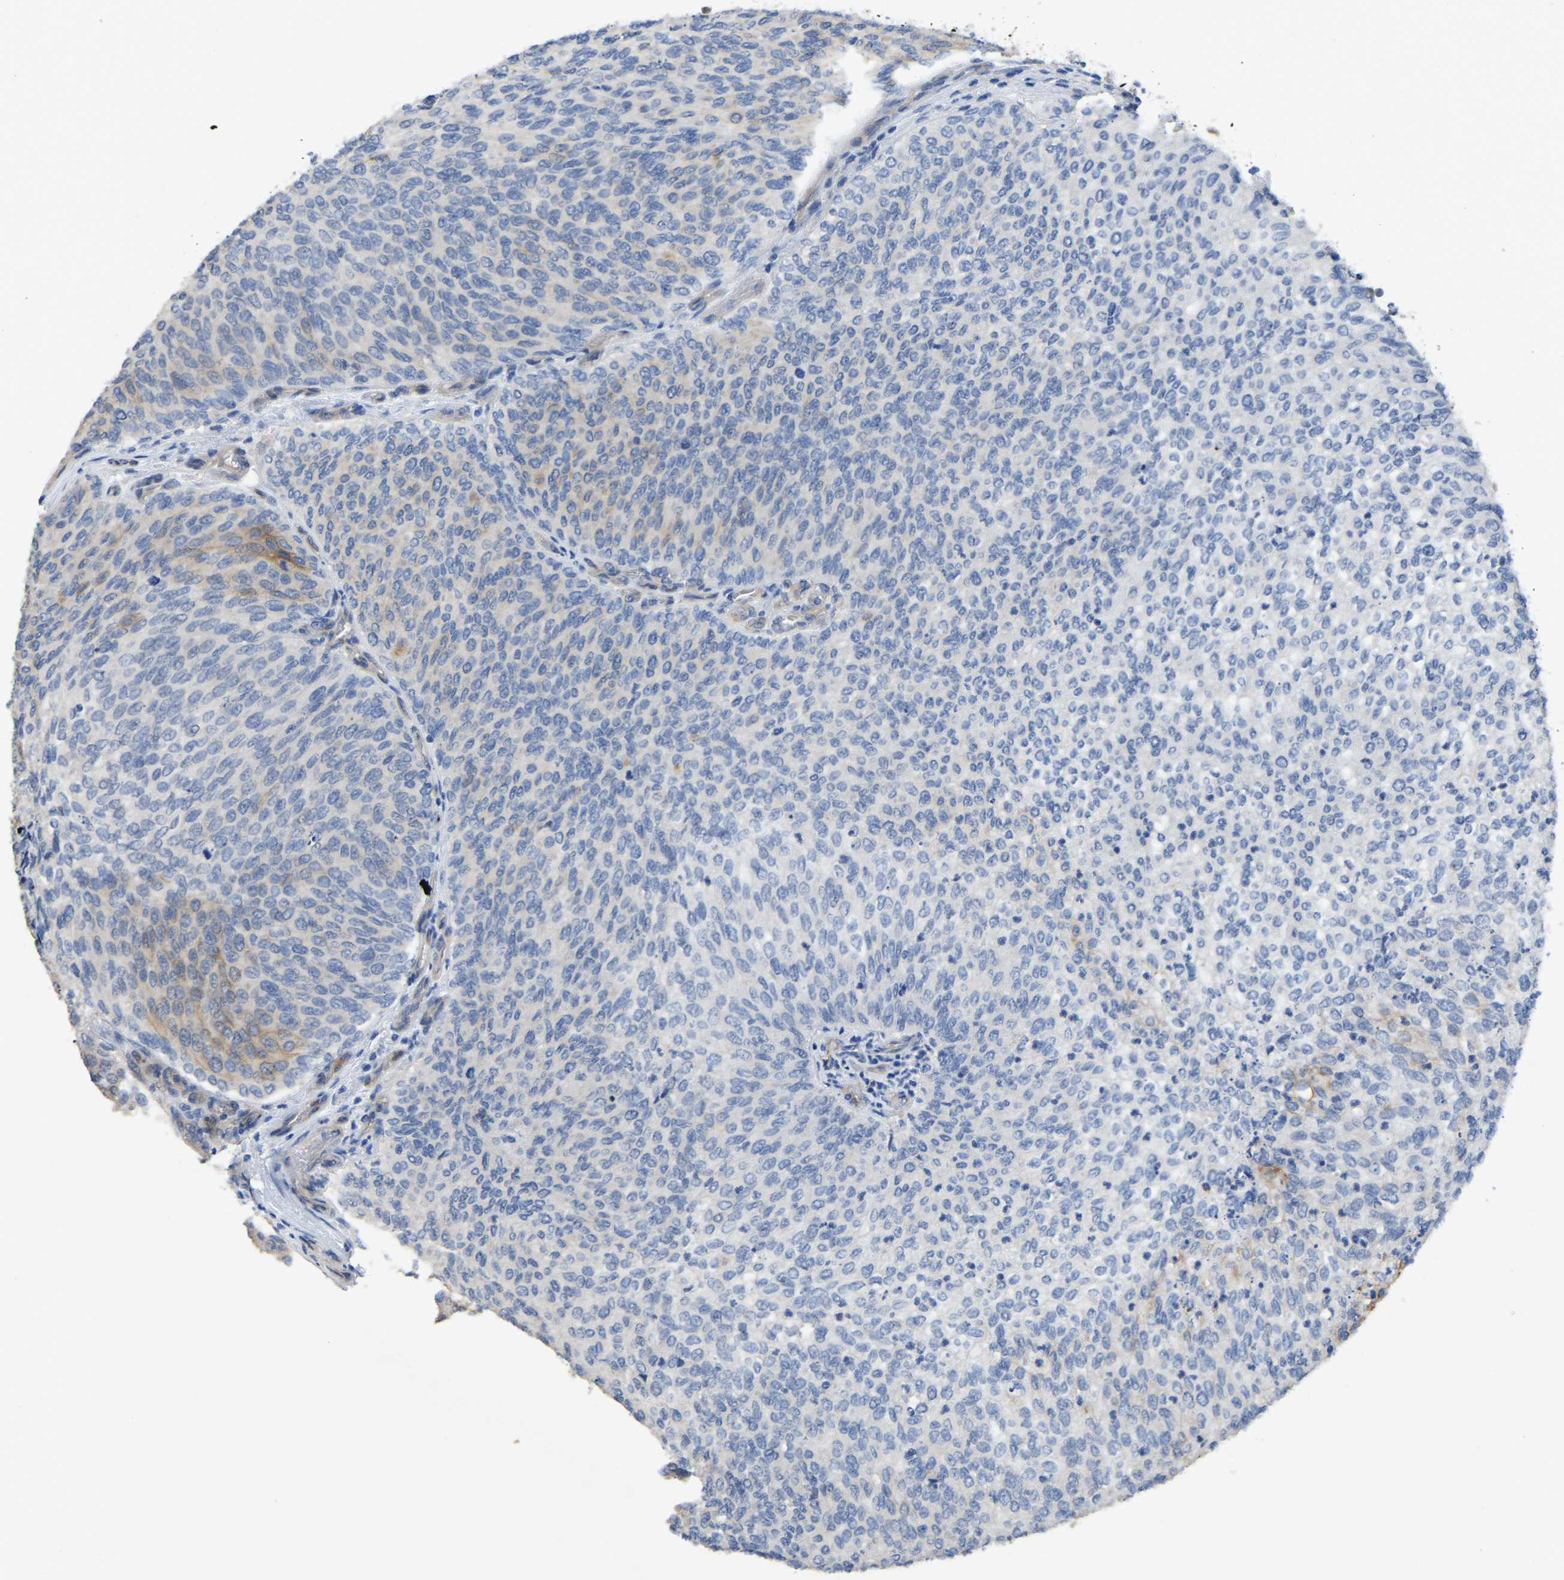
{"staining": {"intensity": "negative", "quantity": "none", "location": "none"}, "tissue": "urothelial cancer", "cell_type": "Tumor cells", "image_type": "cancer", "snomed": [{"axis": "morphology", "description": "Urothelial carcinoma, Low grade"}, {"axis": "topography", "description": "Urinary bladder"}], "caption": "A histopathology image of urothelial cancer stained for a protein reveals no brown staining in tumor cells.", "gene": "HIGD2B", "patient": {"sex": "female", "age": 79}}